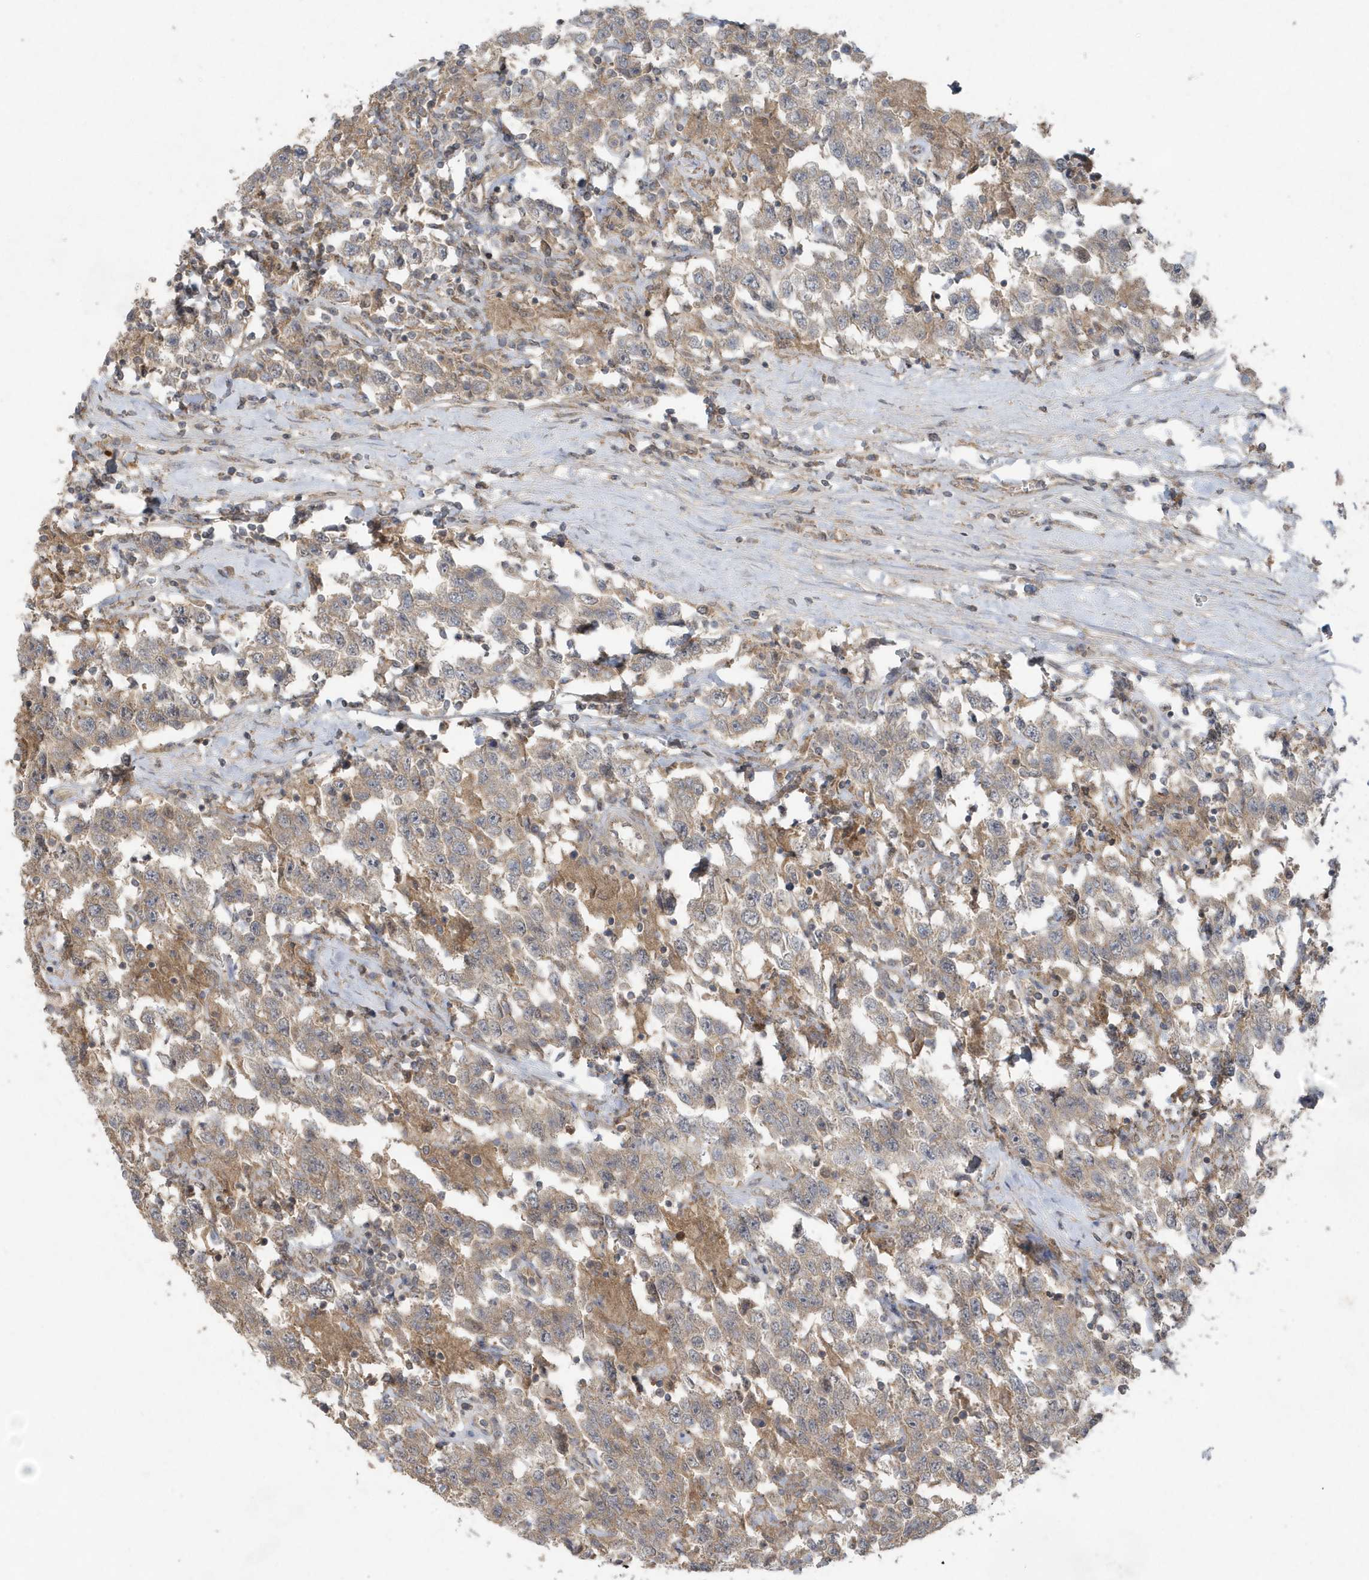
{"staining": {"intensity": "weak", "quantity": ">75%", "location": "cytoplasmic/membranous"}, "tissue": "testis cancer", "cell_type": "Tumor cells", "image_type": "cancer", "snomed": [{"axis": "morphology", "description": "Seminoma, NOS"}, {"axis": "topography", "description": "Testis"}], "caption": "Seminoma (testis) tissue demonstrates weak cytoplasmic/membranous expression in approximately >75% of tumor cells", "gene": "C1RL", "patient": {"sex": "male", "age": 41}}